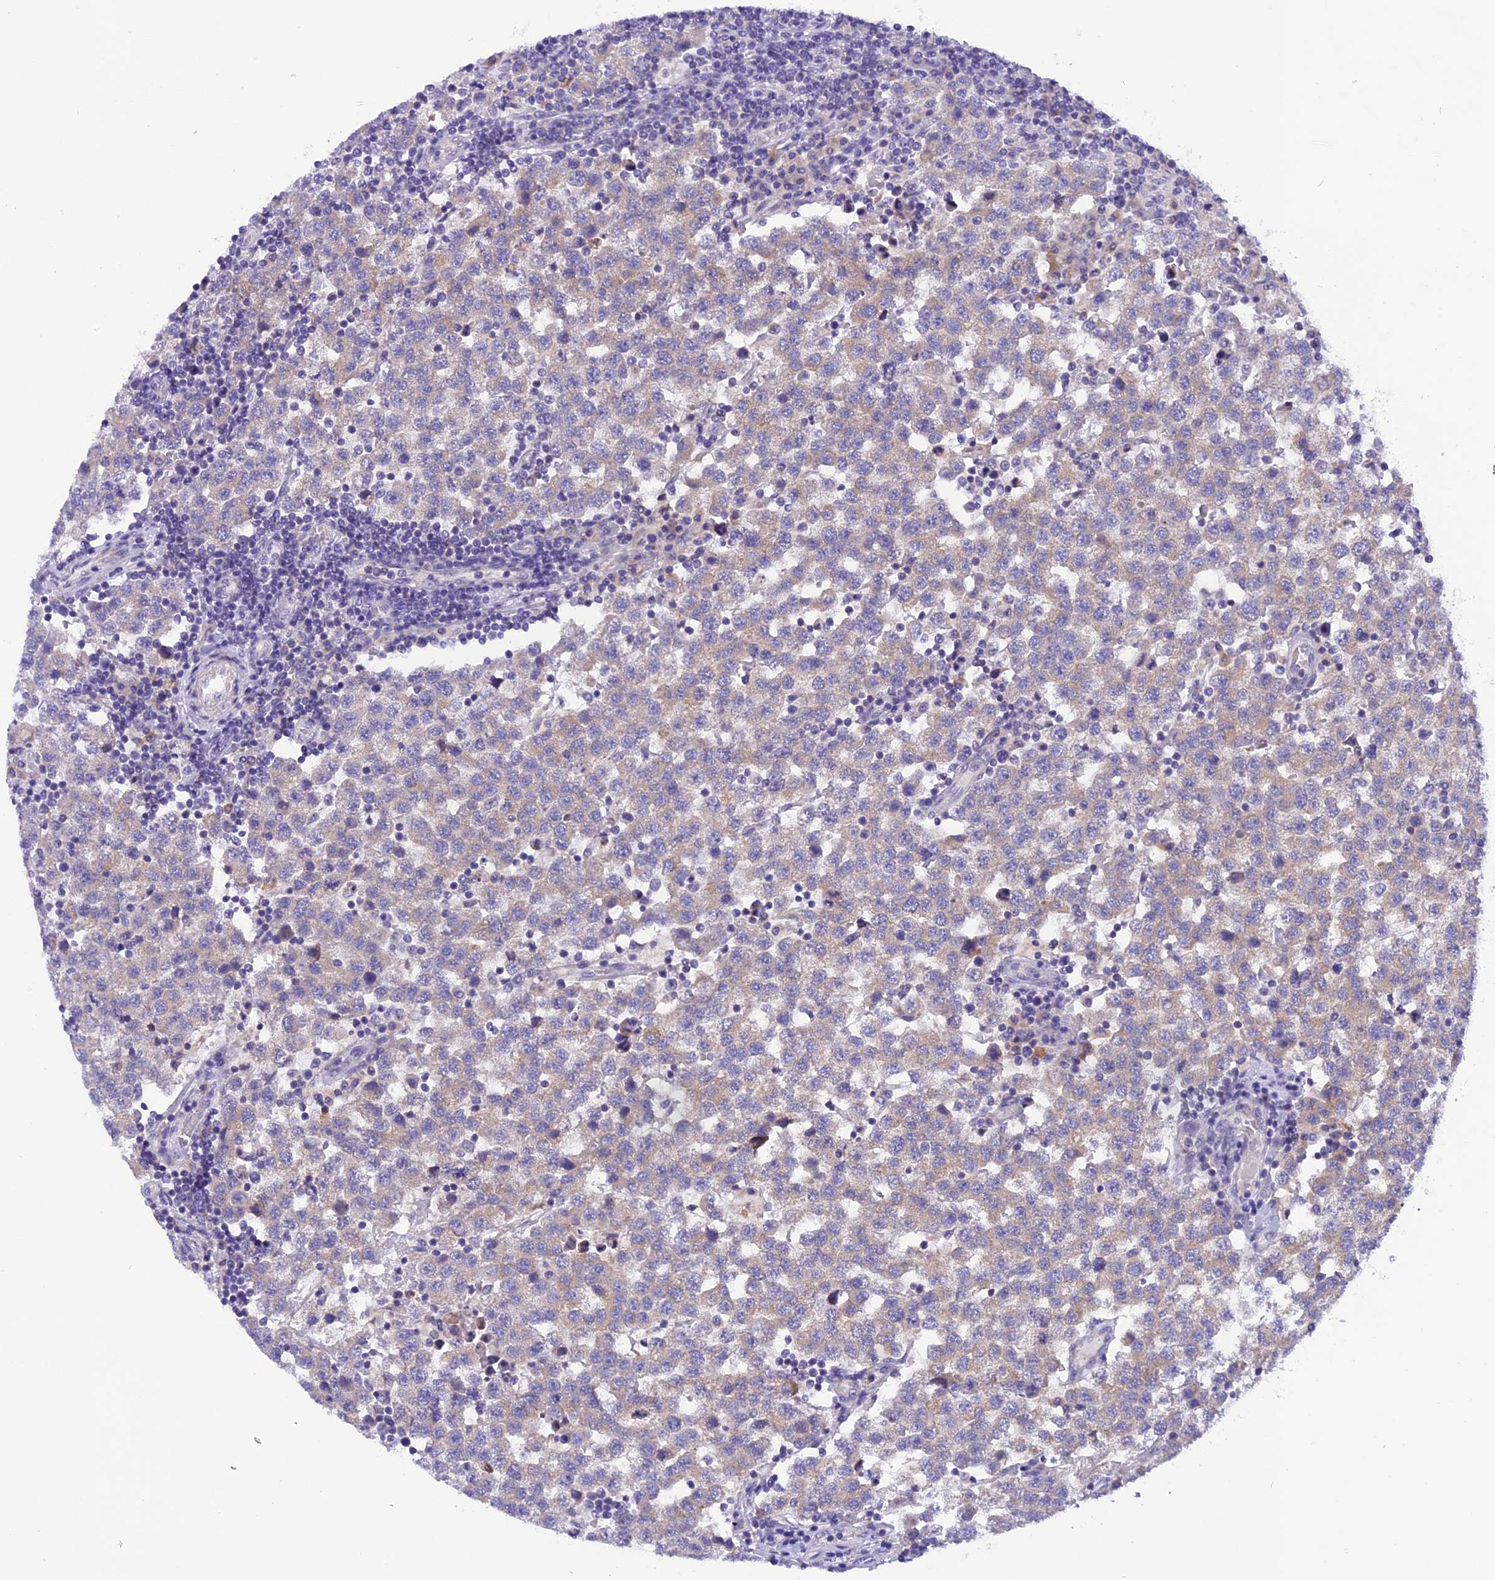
{"staining": {"intensity": "weak", "quantity": "<25%", "location": "cytoplasmic/membranous"}, "tissue": "testis cancer", "cell_type": "Tumor cells", "image_type": "cancer", "snomed": [{"axis": "morphology", "description": "Seminoma, NOS"}, {"axis": "topography", "description": "Testis"}], "caption": "Immunohistochemical staining of human testis cancer (seminoma) demonstrates no significant expression in tumor cells.", "gene": "TRIM3", "patient": {"sex": "male", "age": 34}}